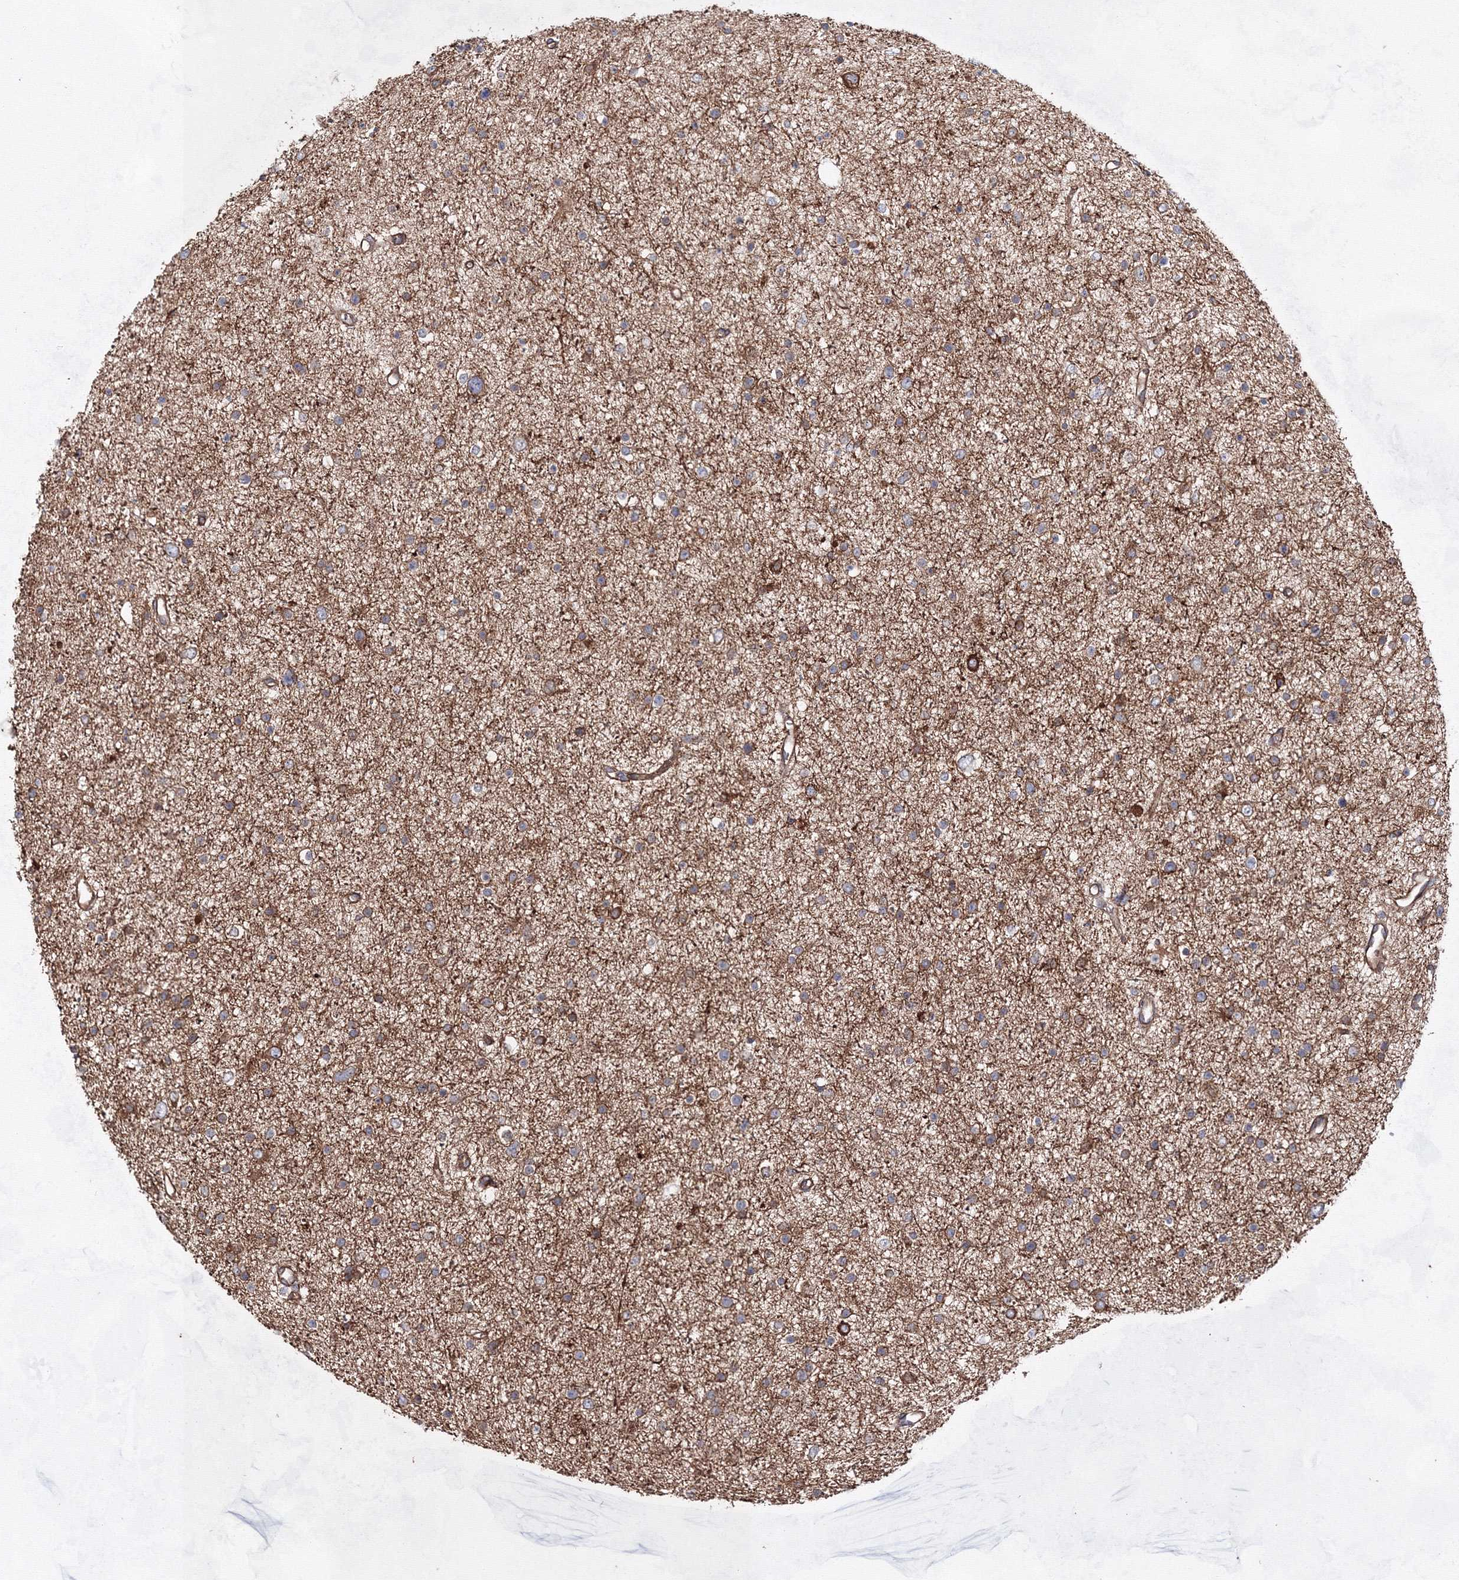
{"staining": {"intensity": "moderate", "quantity": ">75%", "location": "cytoplasmic/membranous"}, "tissue": "glioma", "cell_type": "Tumor cells", "image_type": "cancer", "snomed": [{"axis": "morphology", "description": "Glioma, malignant, Low grade"}, {"axis": "topography", "description": "Brain"}], "caption": "Immunohistochemistry (IHC) image of low-grade glioma (malignant) stained for a protein (brown), which shows medium levels of moderate cytoplasmic/membranous expression in about >75% of tumor cells.", "gene": "EXOC6", "patient": {"sex": "female", "age": 37}}